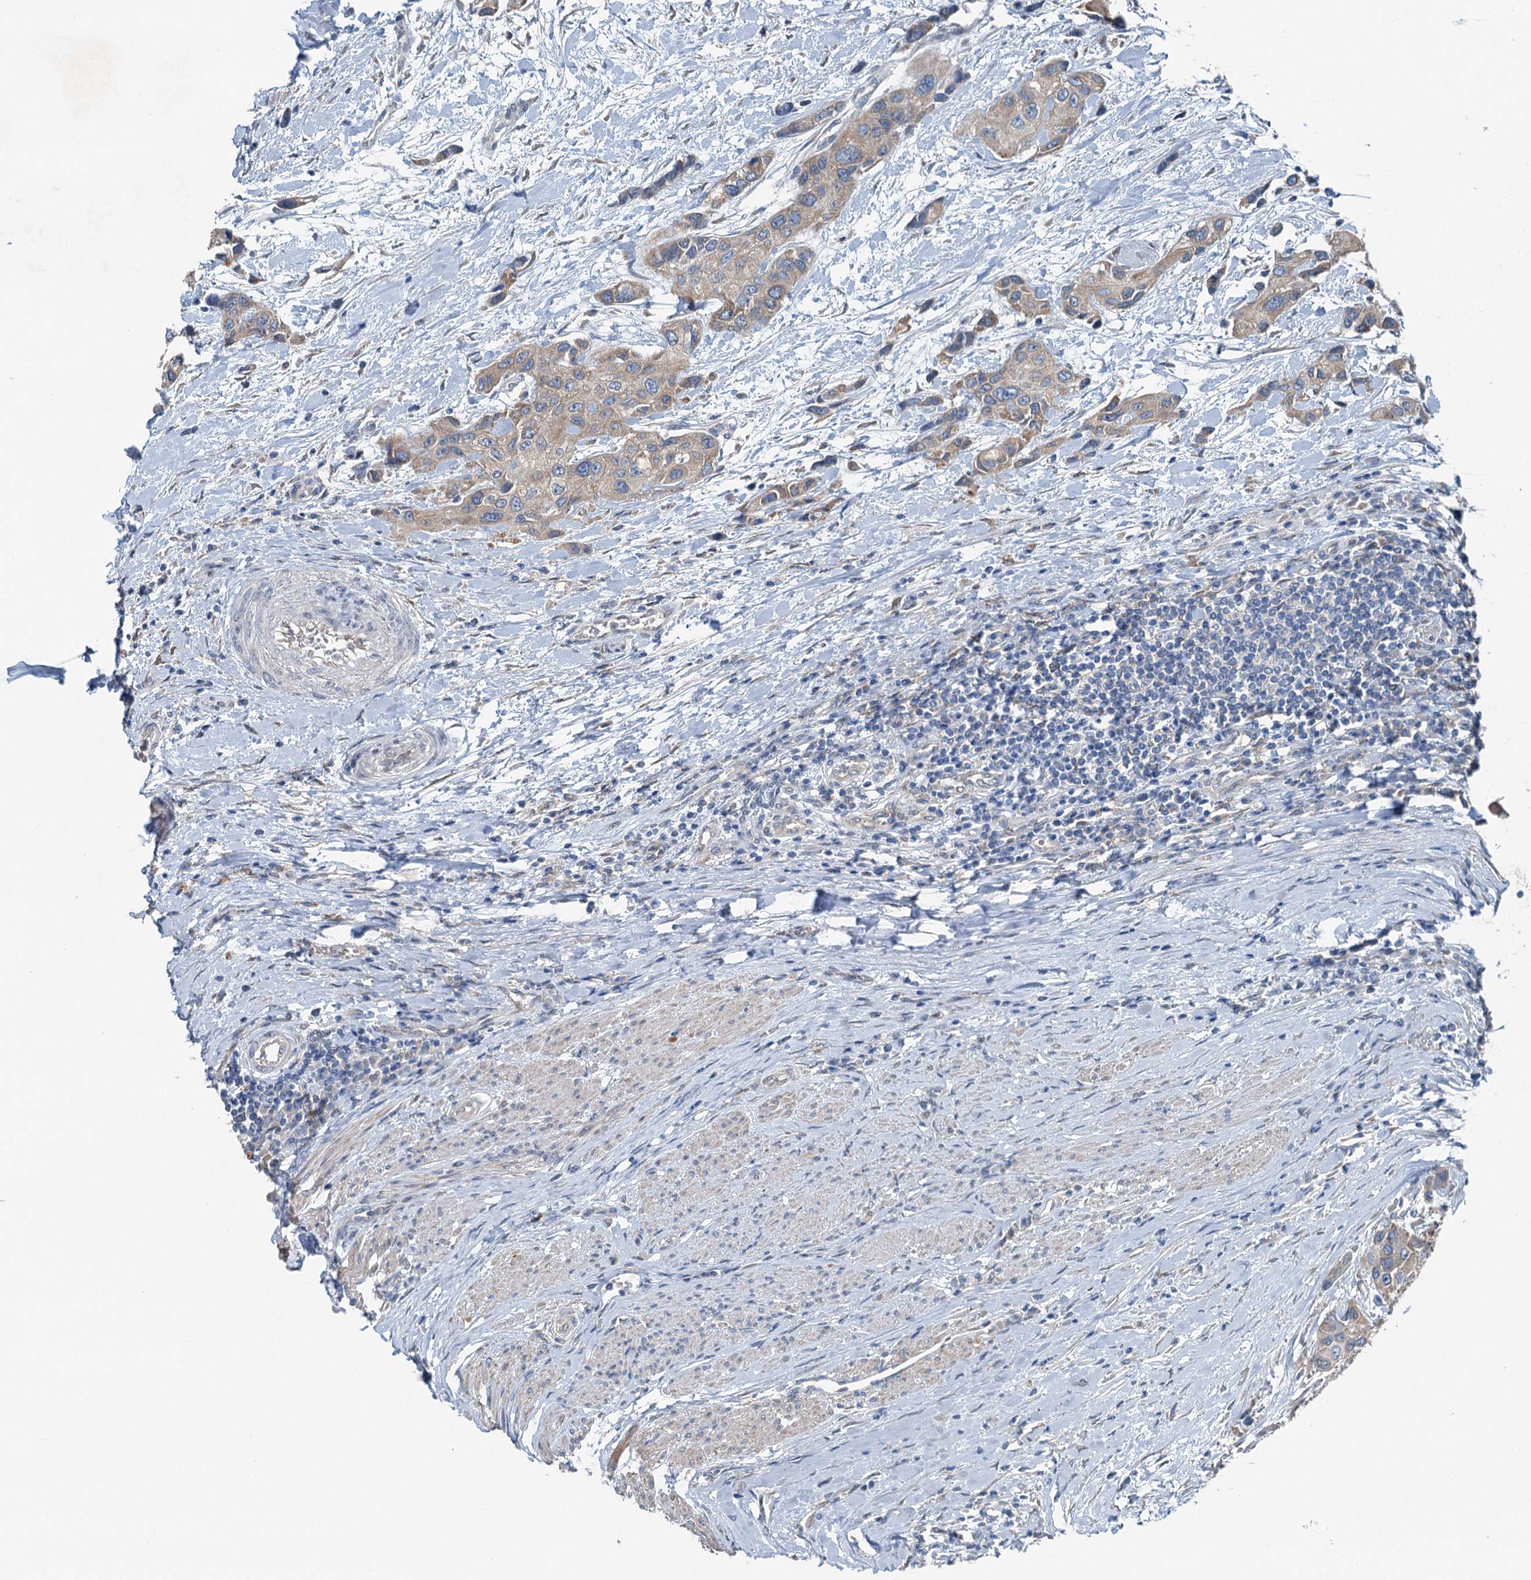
{"staining": {"intensity": "weak", "quantity": ">75%", "location": "cytoplasmic/membranous"}, "tissue": "urothelial cancer", "cell_type": "Tumor cells", "image_type": "cancer", "snomed": [{"axis": "morphology", "description": "Normal tissue, NOS"}, {"axis": "morphology", "description": "Urothelial carcinoma, High grade"}, {"axis": "topography", "description": "Vascular tissue"}, {"axis": "topography", "description": "Urinary bladder"}], "caption": "A low amount of weak cytoplasmic/membranous expression is seen in approximately >75% of tumor cells in urothelial carcinoma (high-grade) tissue. The staining is performed using DAB brown chromogen to label protein expression. The nuclei are counter-stained blue using hematoxylin.", "gene": "C6orf120", "patient": {"sex": "female", "age": 56}}